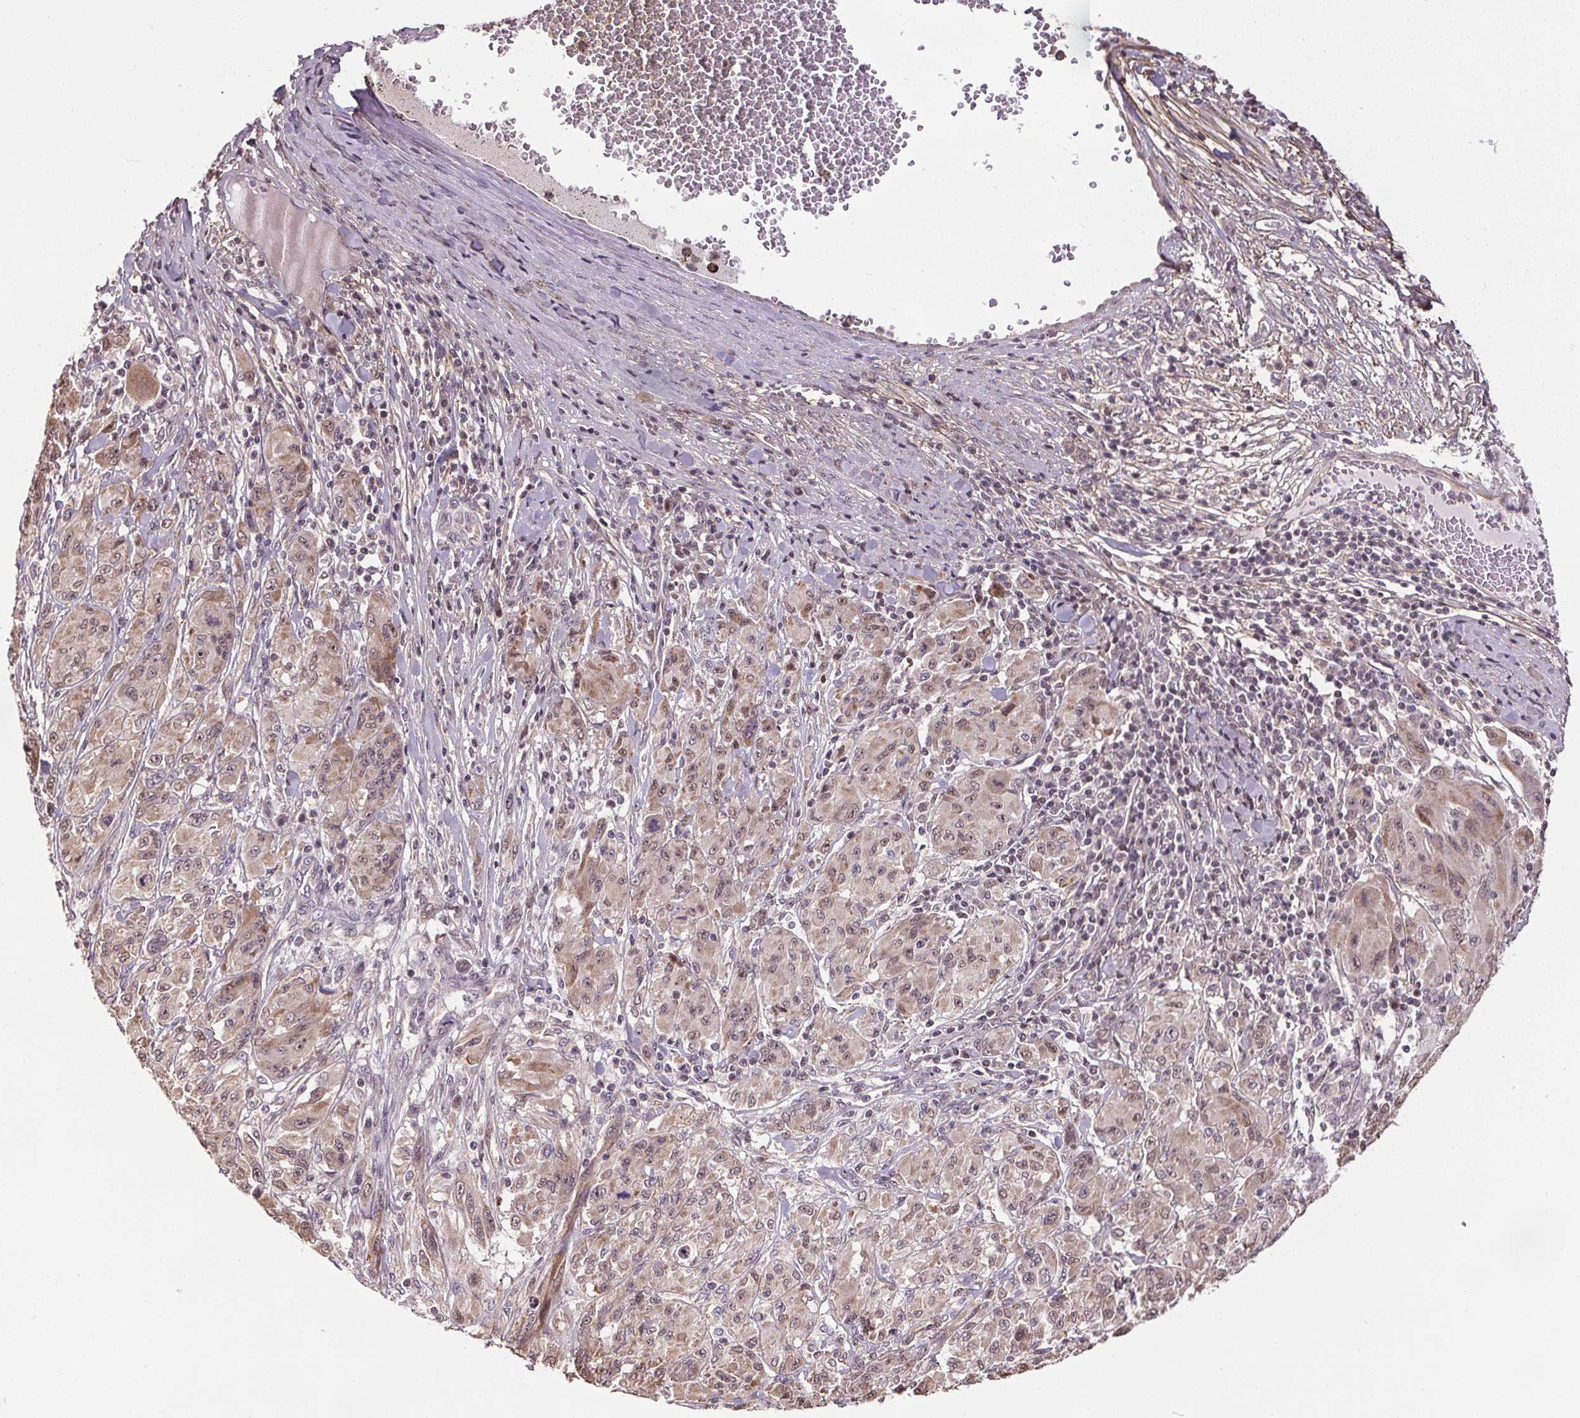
{"staining": {"intensity": "weak", "quantity": "<25%", "location": "nuclear"}, "tissue": "melanoma", "cell_type": "Tumor cells", "image_type": "cancer", "snomed": [{"axis": "morphology", "description": "Malignant melanoma, NOS"}, {"axis": "topography", "description": "Skin"}], "caption": "There is no significant expression in tumor cells of melanoma.", "gene": "KIAA0232", "patient": {"sex": "female", "age": 91}}